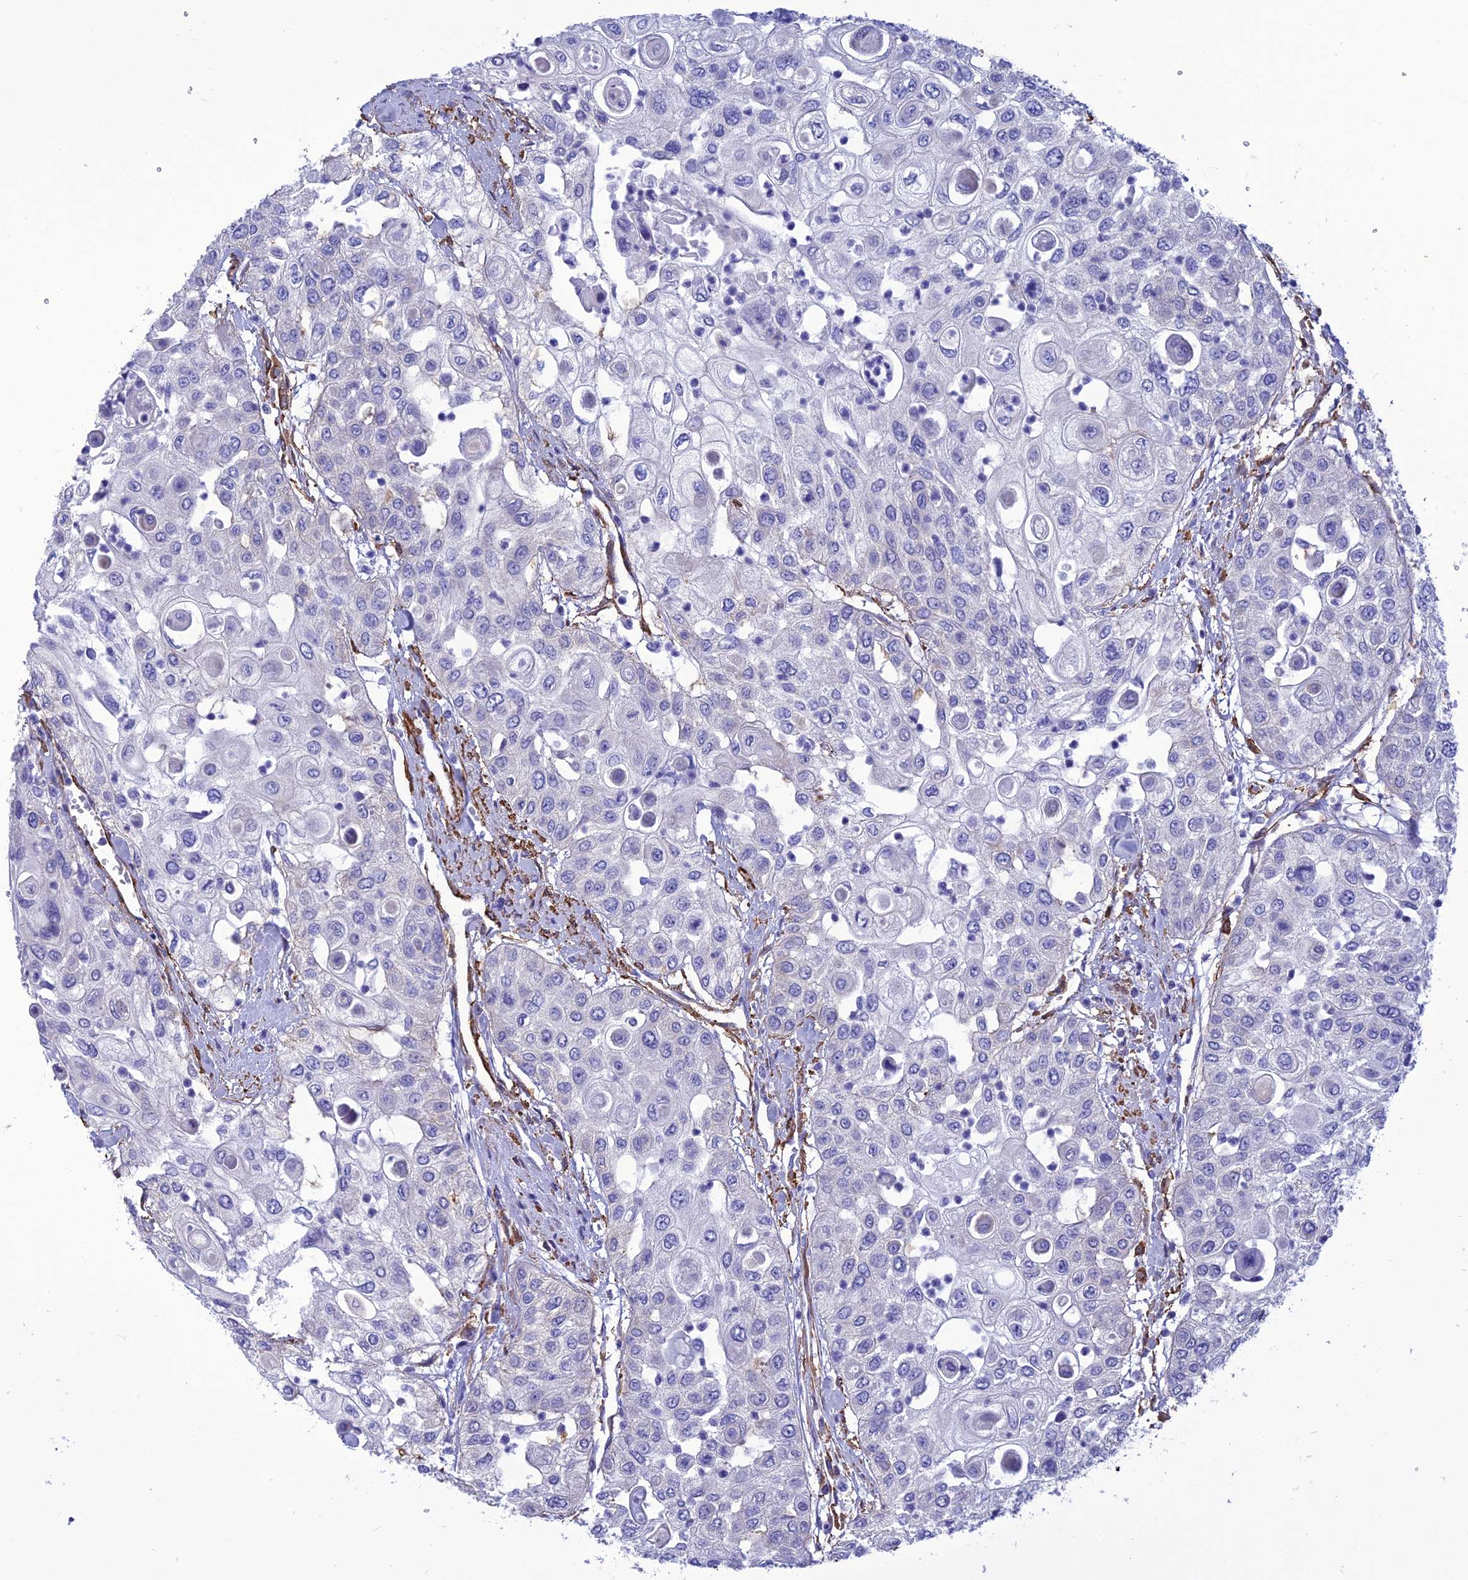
{"staining": {"intensity": "negative", "quantity": "none", "location": "none"}, "tissue": "urothelial cancer", "cell_type": "Tumor cells", "image_type": "cancer", "snomed": [{"axis": "morphology", "description": "Urothelial carcinoma, High grade"}, {"axis": "topography", "description": "Urinary bladder"}], "caption": "A photomicrograph of human high-grade urothelial carcinoma is negative for staining in tumor cells.", "gene": "NKD1", "patient": {"sex": "female", "age": 79}}